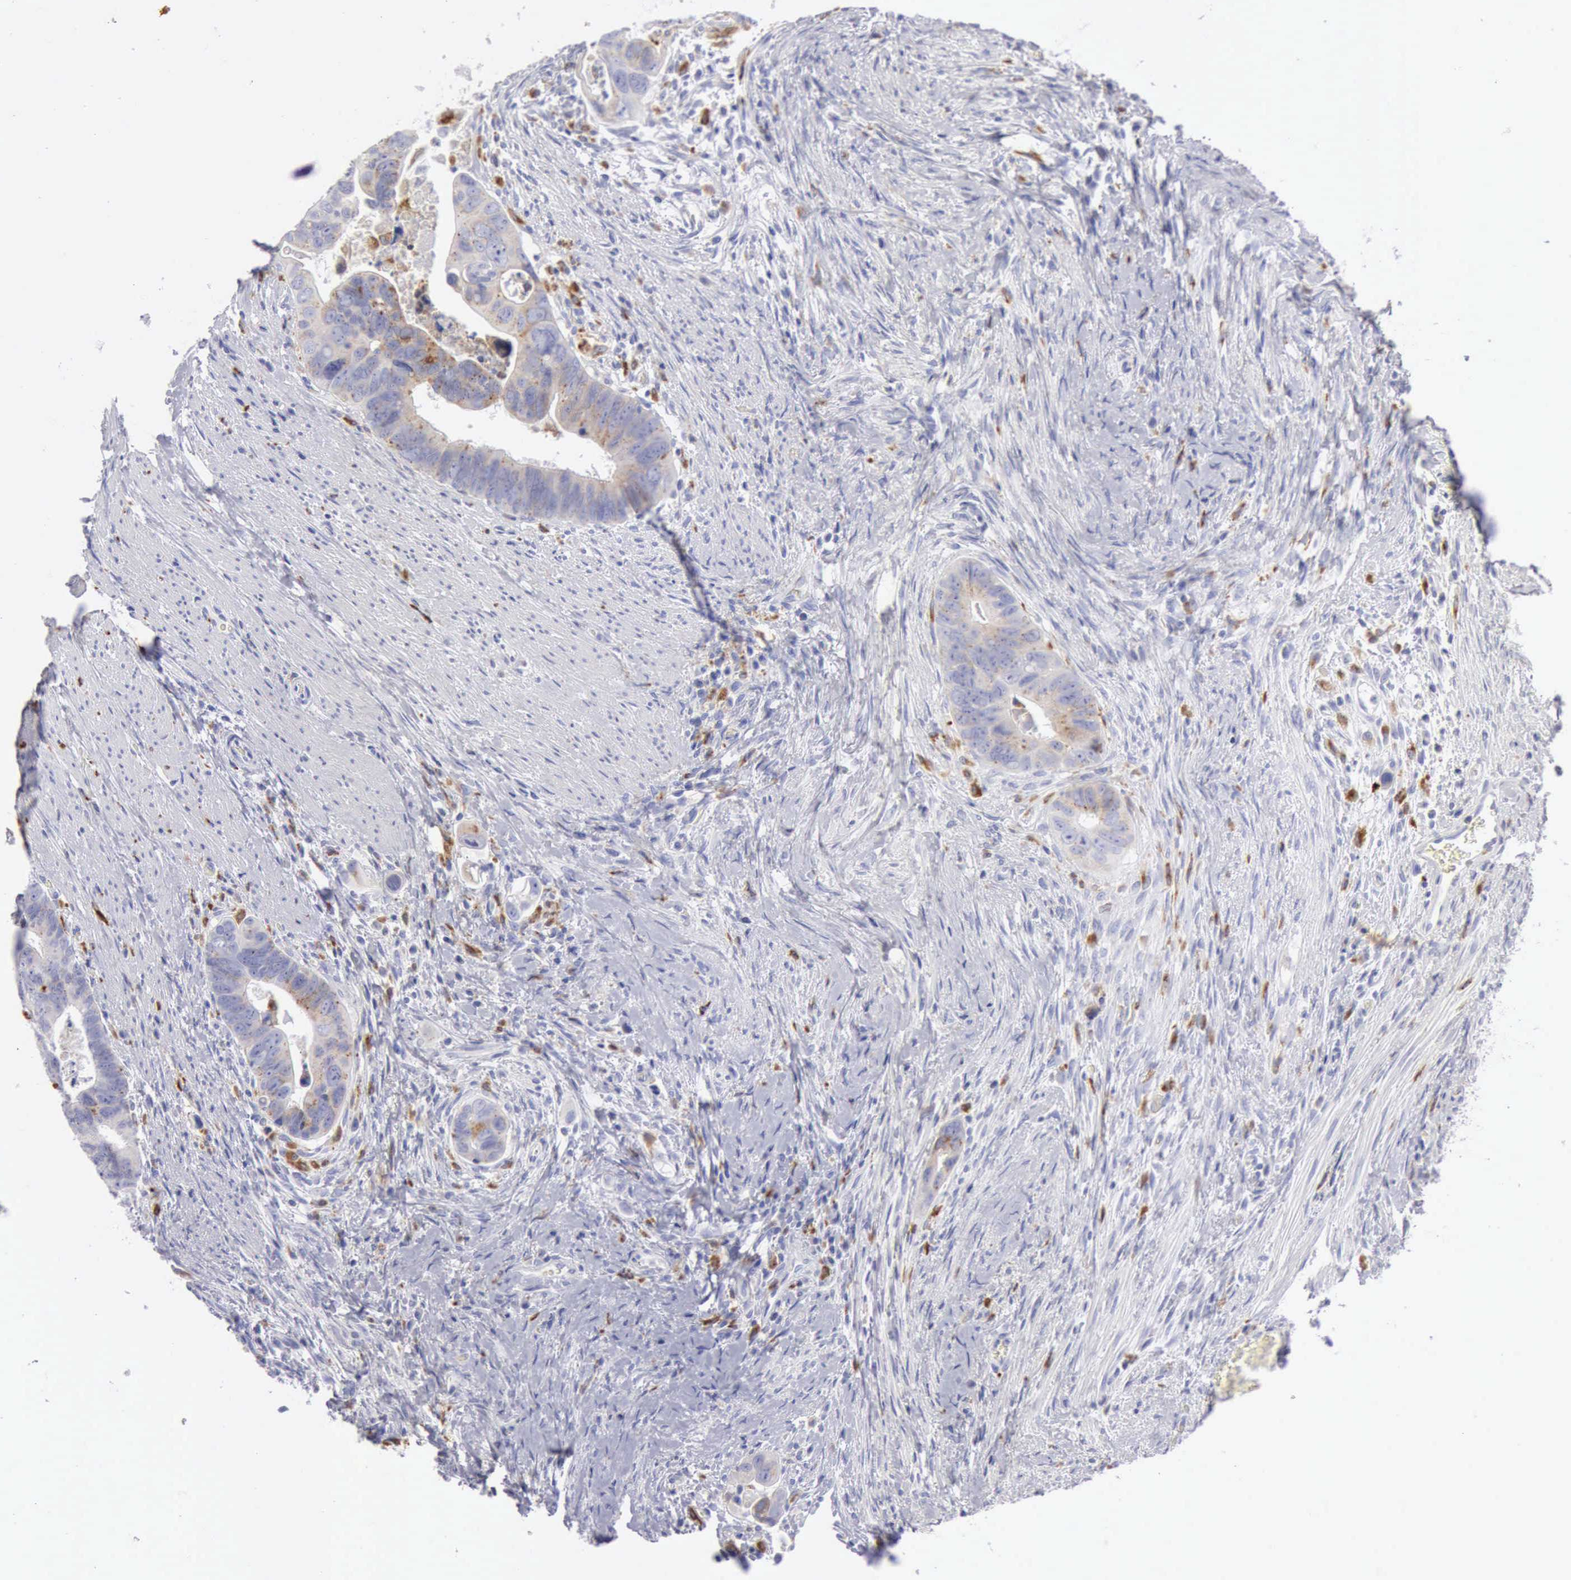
{"staining": {"intensity": "weak", "quantity": "25%-75%", "location": "cytoplasmic/membranous"}, "tissue": "colorectal cancer", "cell_type": "Tumor cells", "image_type": "cancer", "snomed": [{"axis": "morphology", "description": "Adenocarcinoma, NOS"}, {"axis": "topography", "description": "Rectum"}], "caption": "Immunohistochemical staining of colorectal cancer displays weak cytoplasmic/membranous protein positivity in approximately 25%-75% of tumor cells. The protein of interest is stained brown, and the nuclei are stained in blue (DAB (3,3'-diaminobenzidine) IHC with brightfield microscopy, high magnification).", "gene": "CTSS", "patient": {"sex": "male", "age": 53}}